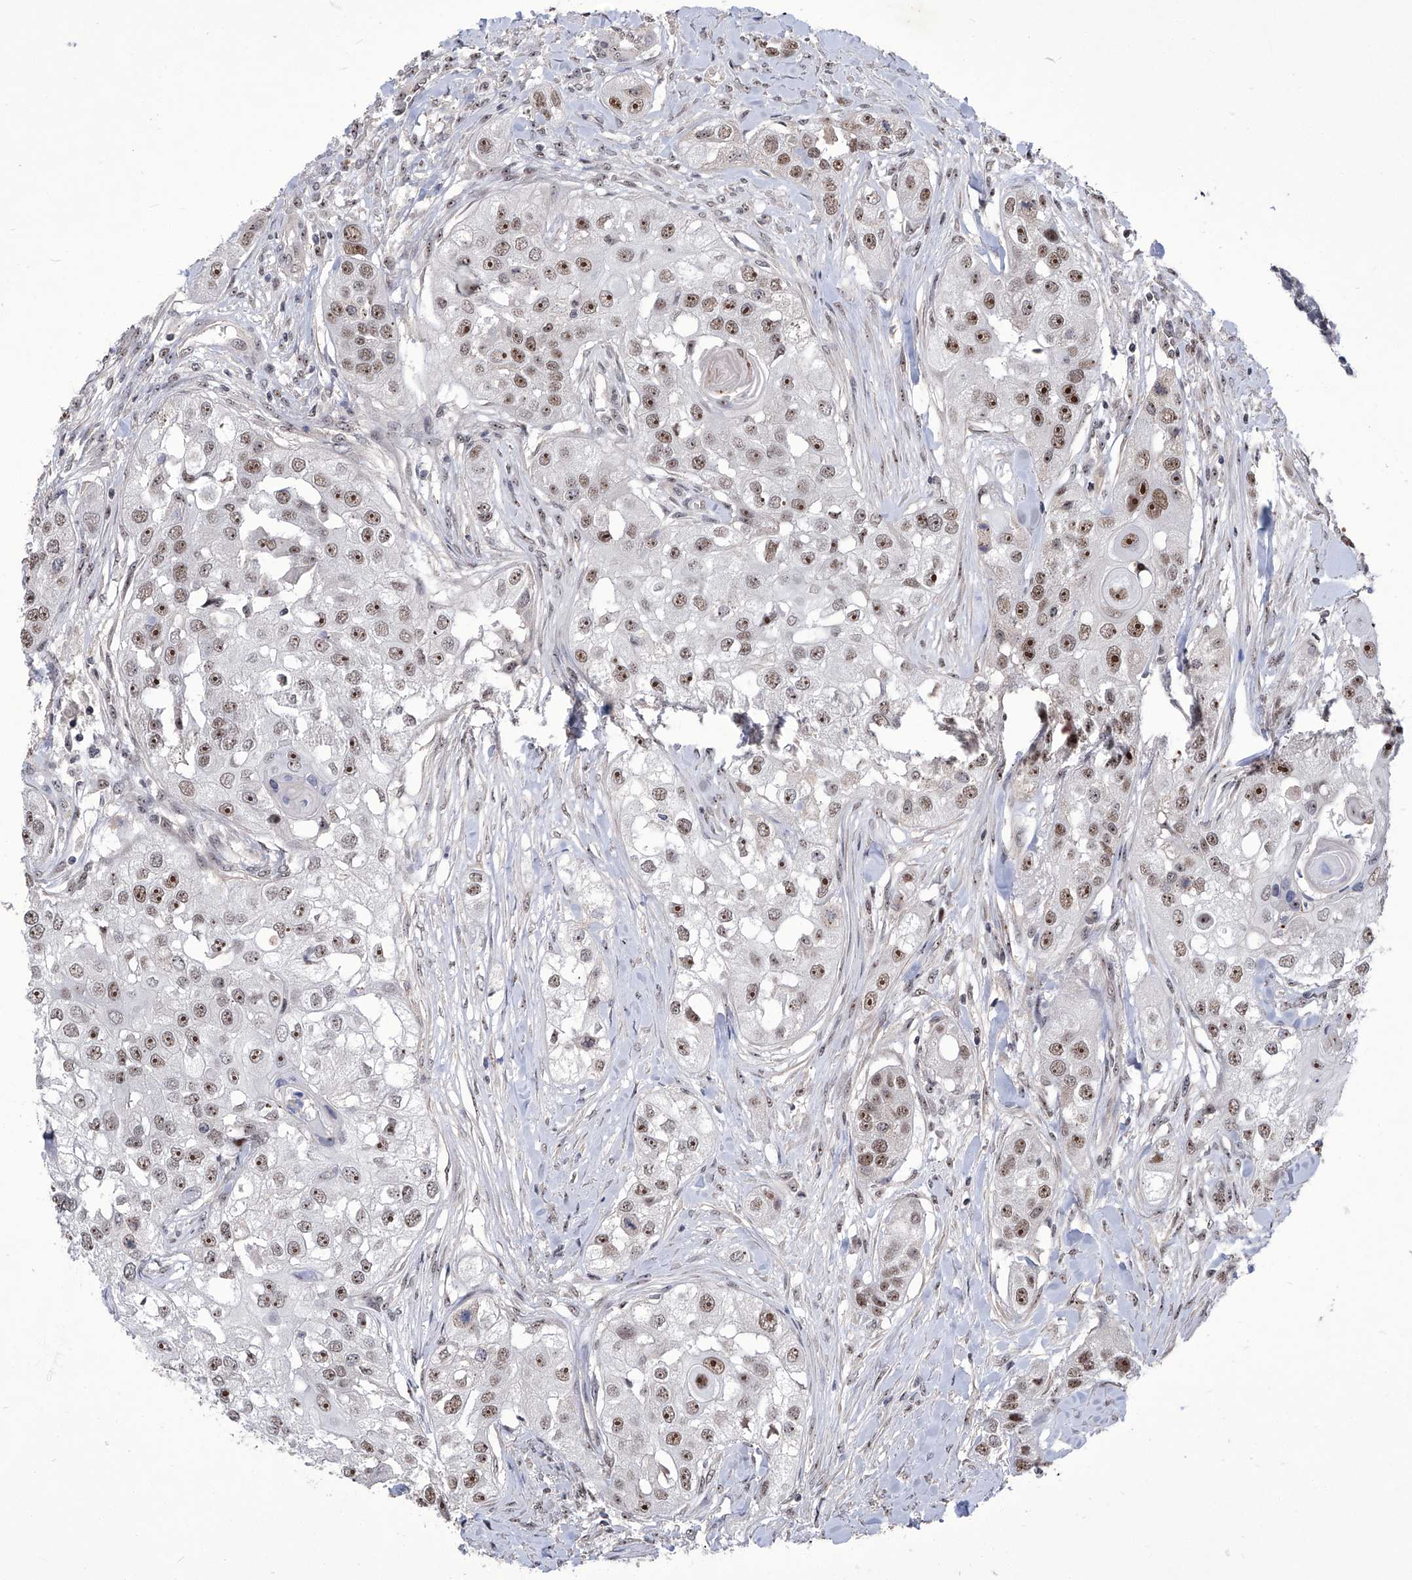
{"staining": {"intensity": "moderate", "quantity": ">75%", "location": "nuclear"}, "tissue": "head and neck cancer", "cell_type": "Tumor cells", "image_type": "cancer", "snomed": [{"axis": "morphology", "description": "Normal tissue, NOS"}, {"axis": "morphology", "description": "Squamous cell carcinoma, NOS"}, {"axis": "topography", "description": "Skeletal muscle"}, {"axis": "topography", "description": "Head-Neck"}], "caption": "DAB (3,3'-diaminobenzidine) immunohistochemical staining of human head and neck squamous cell carcinoma displays moderate nuclear protein staining in about >75% of tumor cells.", "gene": "CMTR1", "patient": {"sex": "male", "age": 51}}